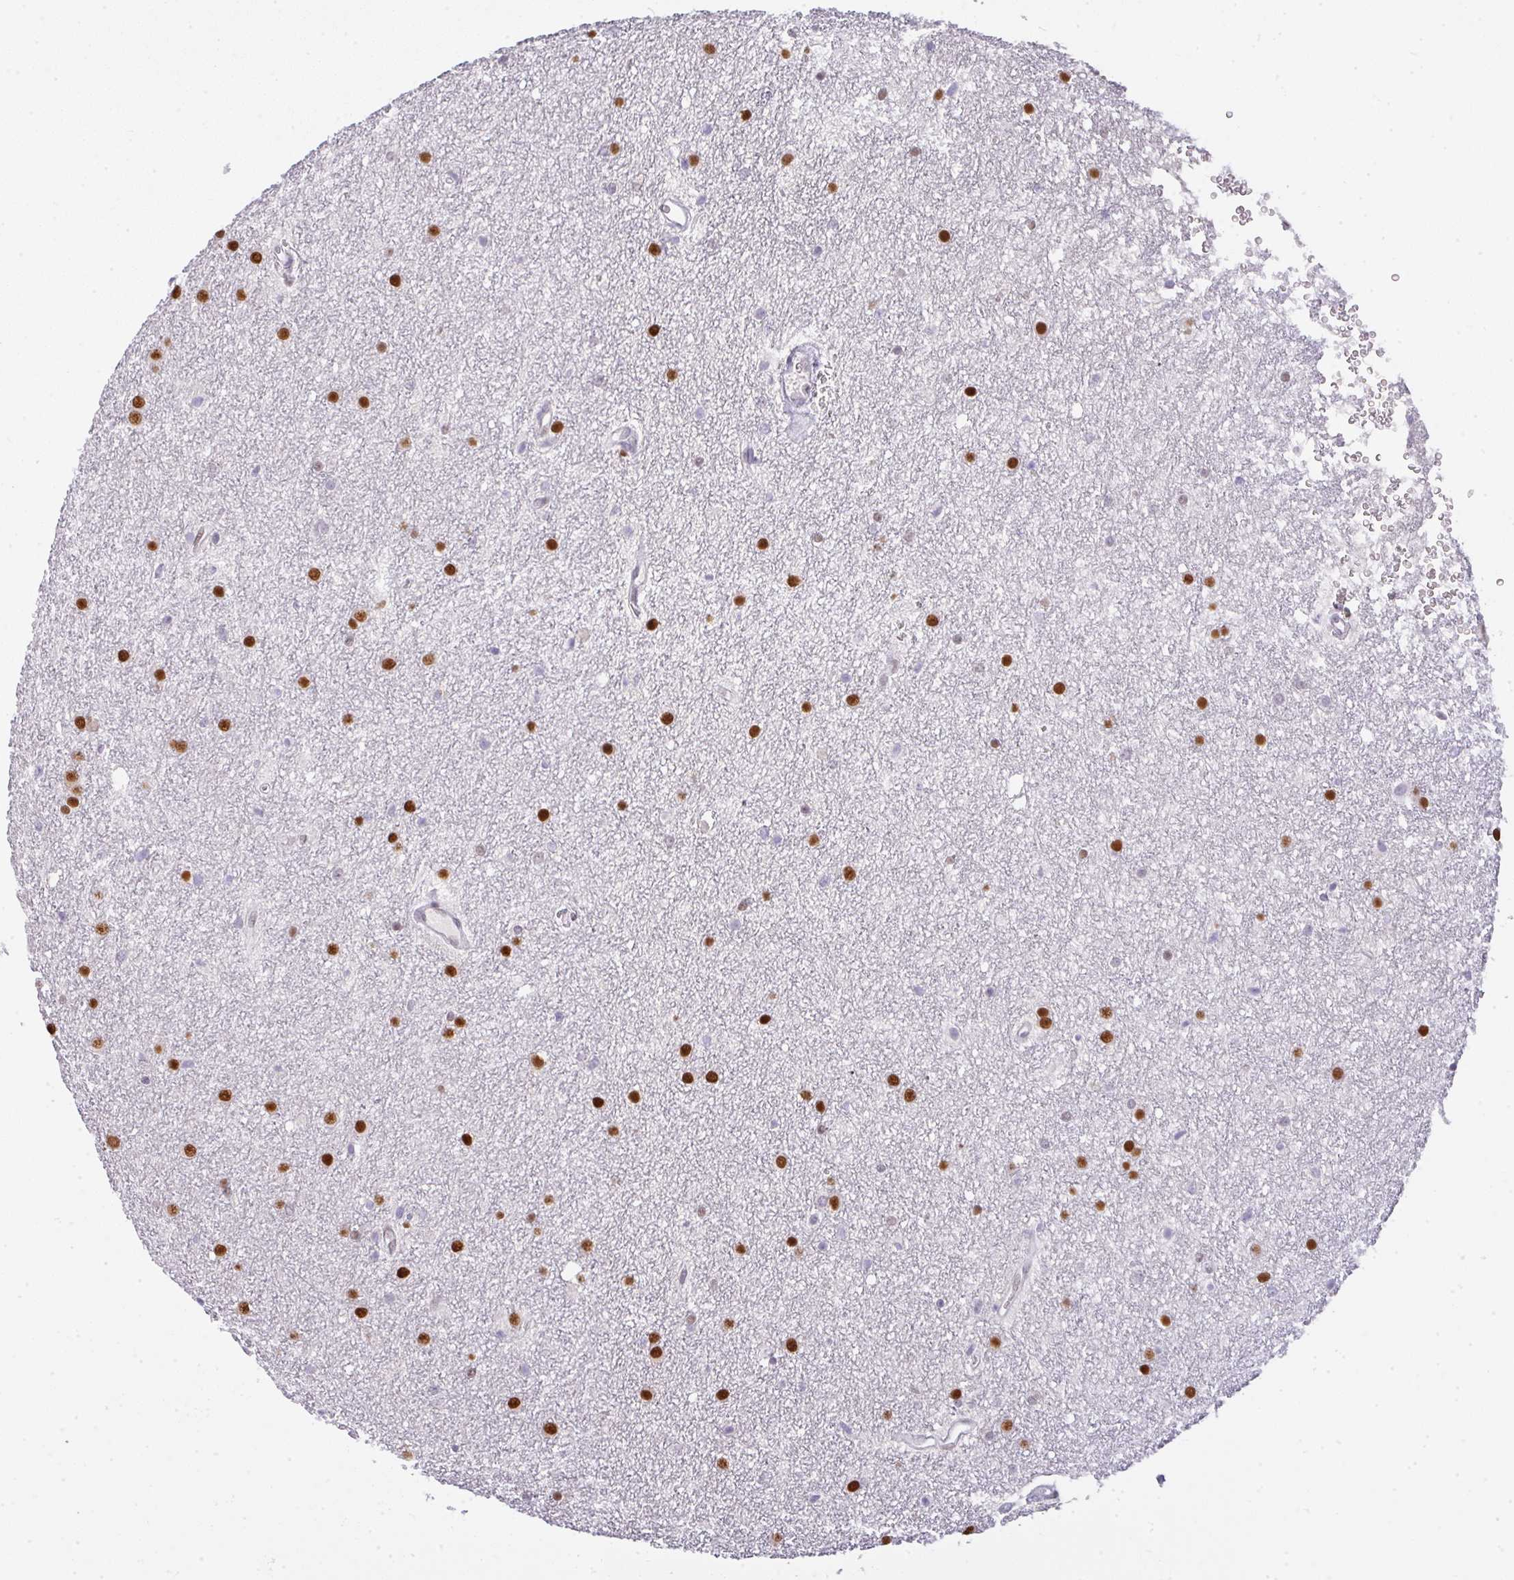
{"staining": {"intensity": "strong", "quantity": "25%-75%", "location": "nuclear"}, "tissue": "glioma", "cell_type": "Tumor cells", "image_type": "cancer", "snomed": [{"axis": "morphology", "description": "Glioma, malignant, Low grade"}, {"axis": "topography", "description": "Cerebellum"}], "caption": "Tumor cells show high levels of strong nuclear staining in about 25%-75% of cells in glioma.", "gene": "BBX", "patient": {"sex": "female", "age": 5}}